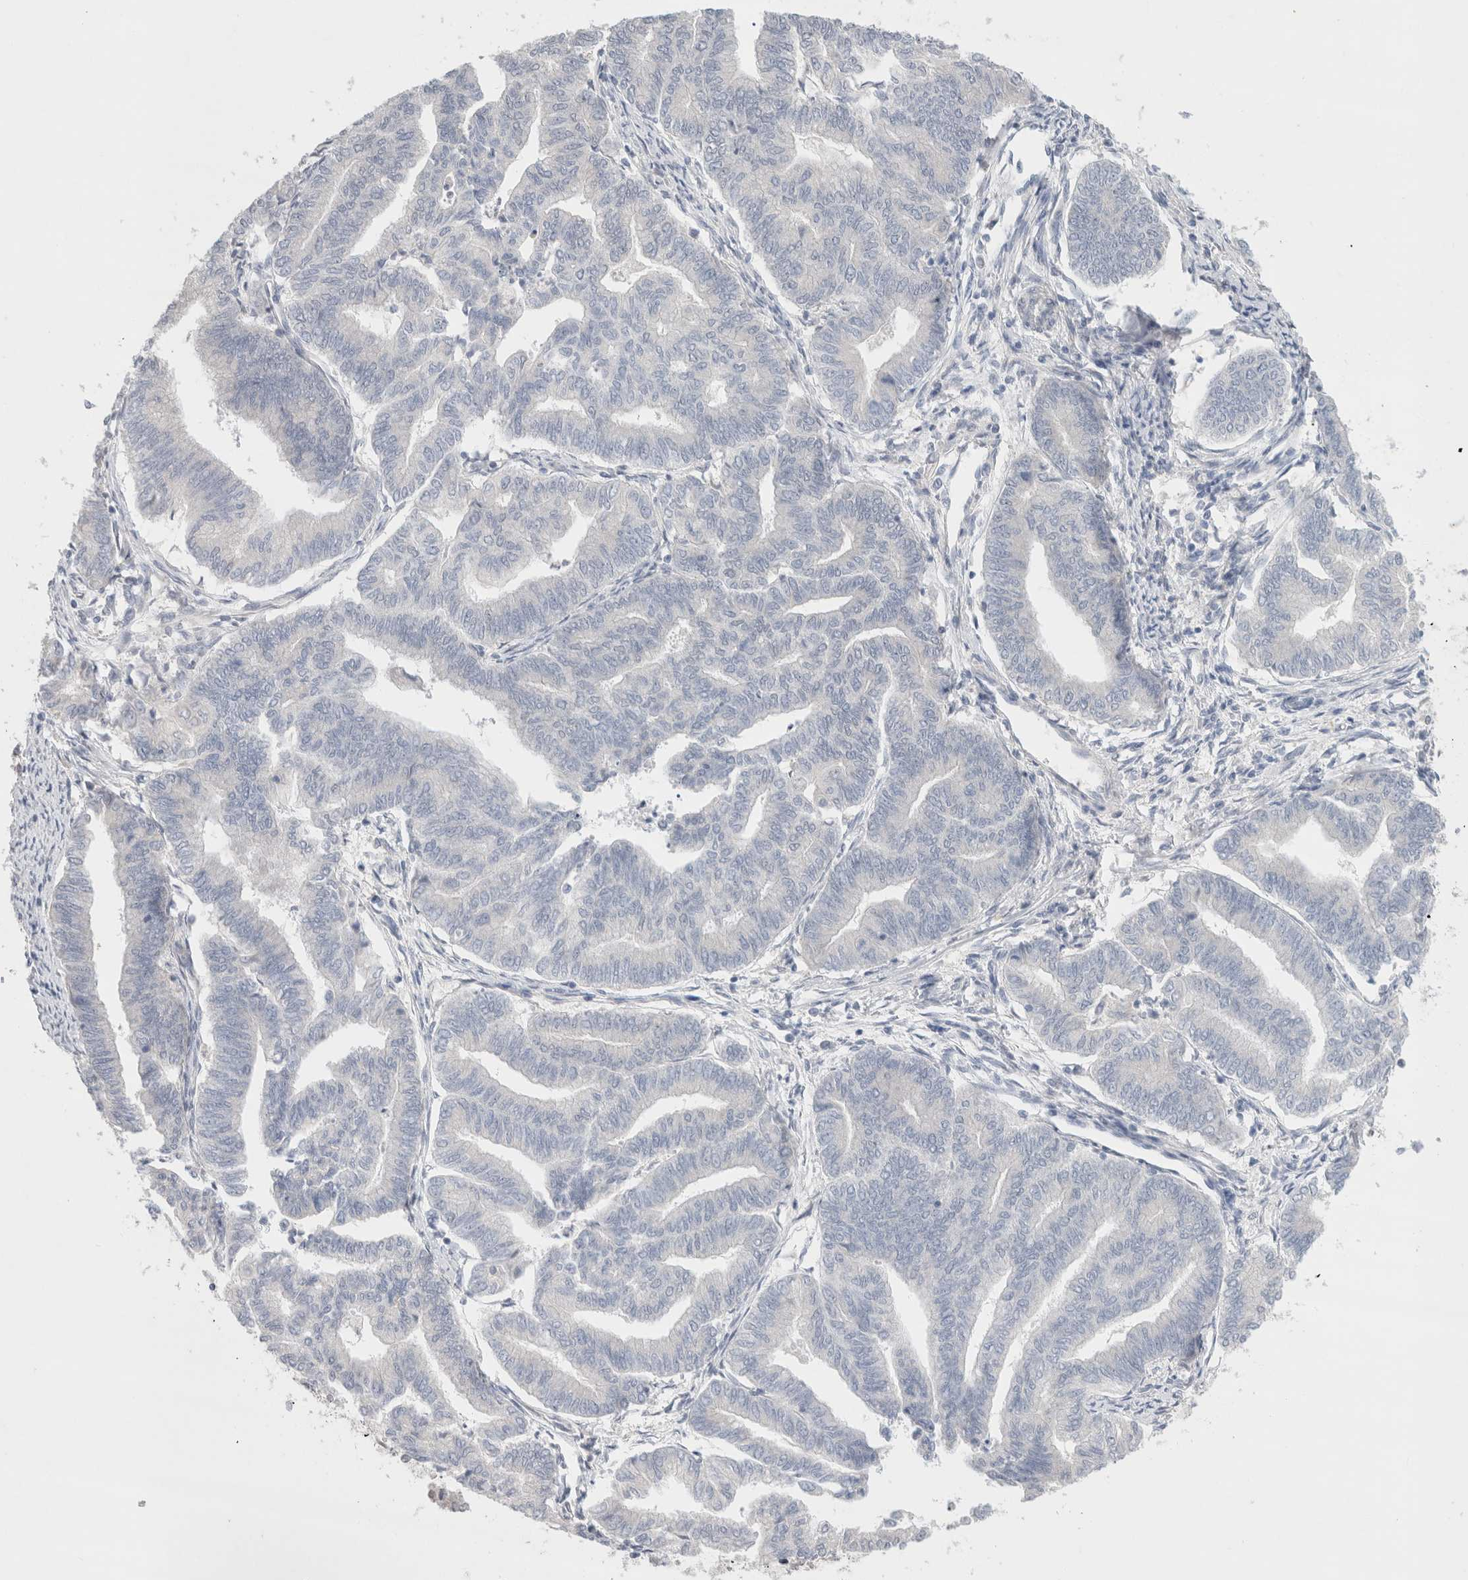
{"staining": {"intensity": "negative", "quantity": "none", "location": "none"}, "tissue": "endometrial cancer", "cell_type": "Tumor cells", "image_type": "cancer", "snomed": [{"axis": "morphology", "description": "Adenocarcinoma, NOS"}, {"axis": "topography", "description": "Endometrium"}], "caption": "Micrograph shows no protein expression in tumor cells of endometrial adenocarcinoma tissue. (Brightfield microscopy of DAB immunohistochemistry at high magnification).", "gene": "BICD2", "patient": {"sex": "female", "age": 79}}